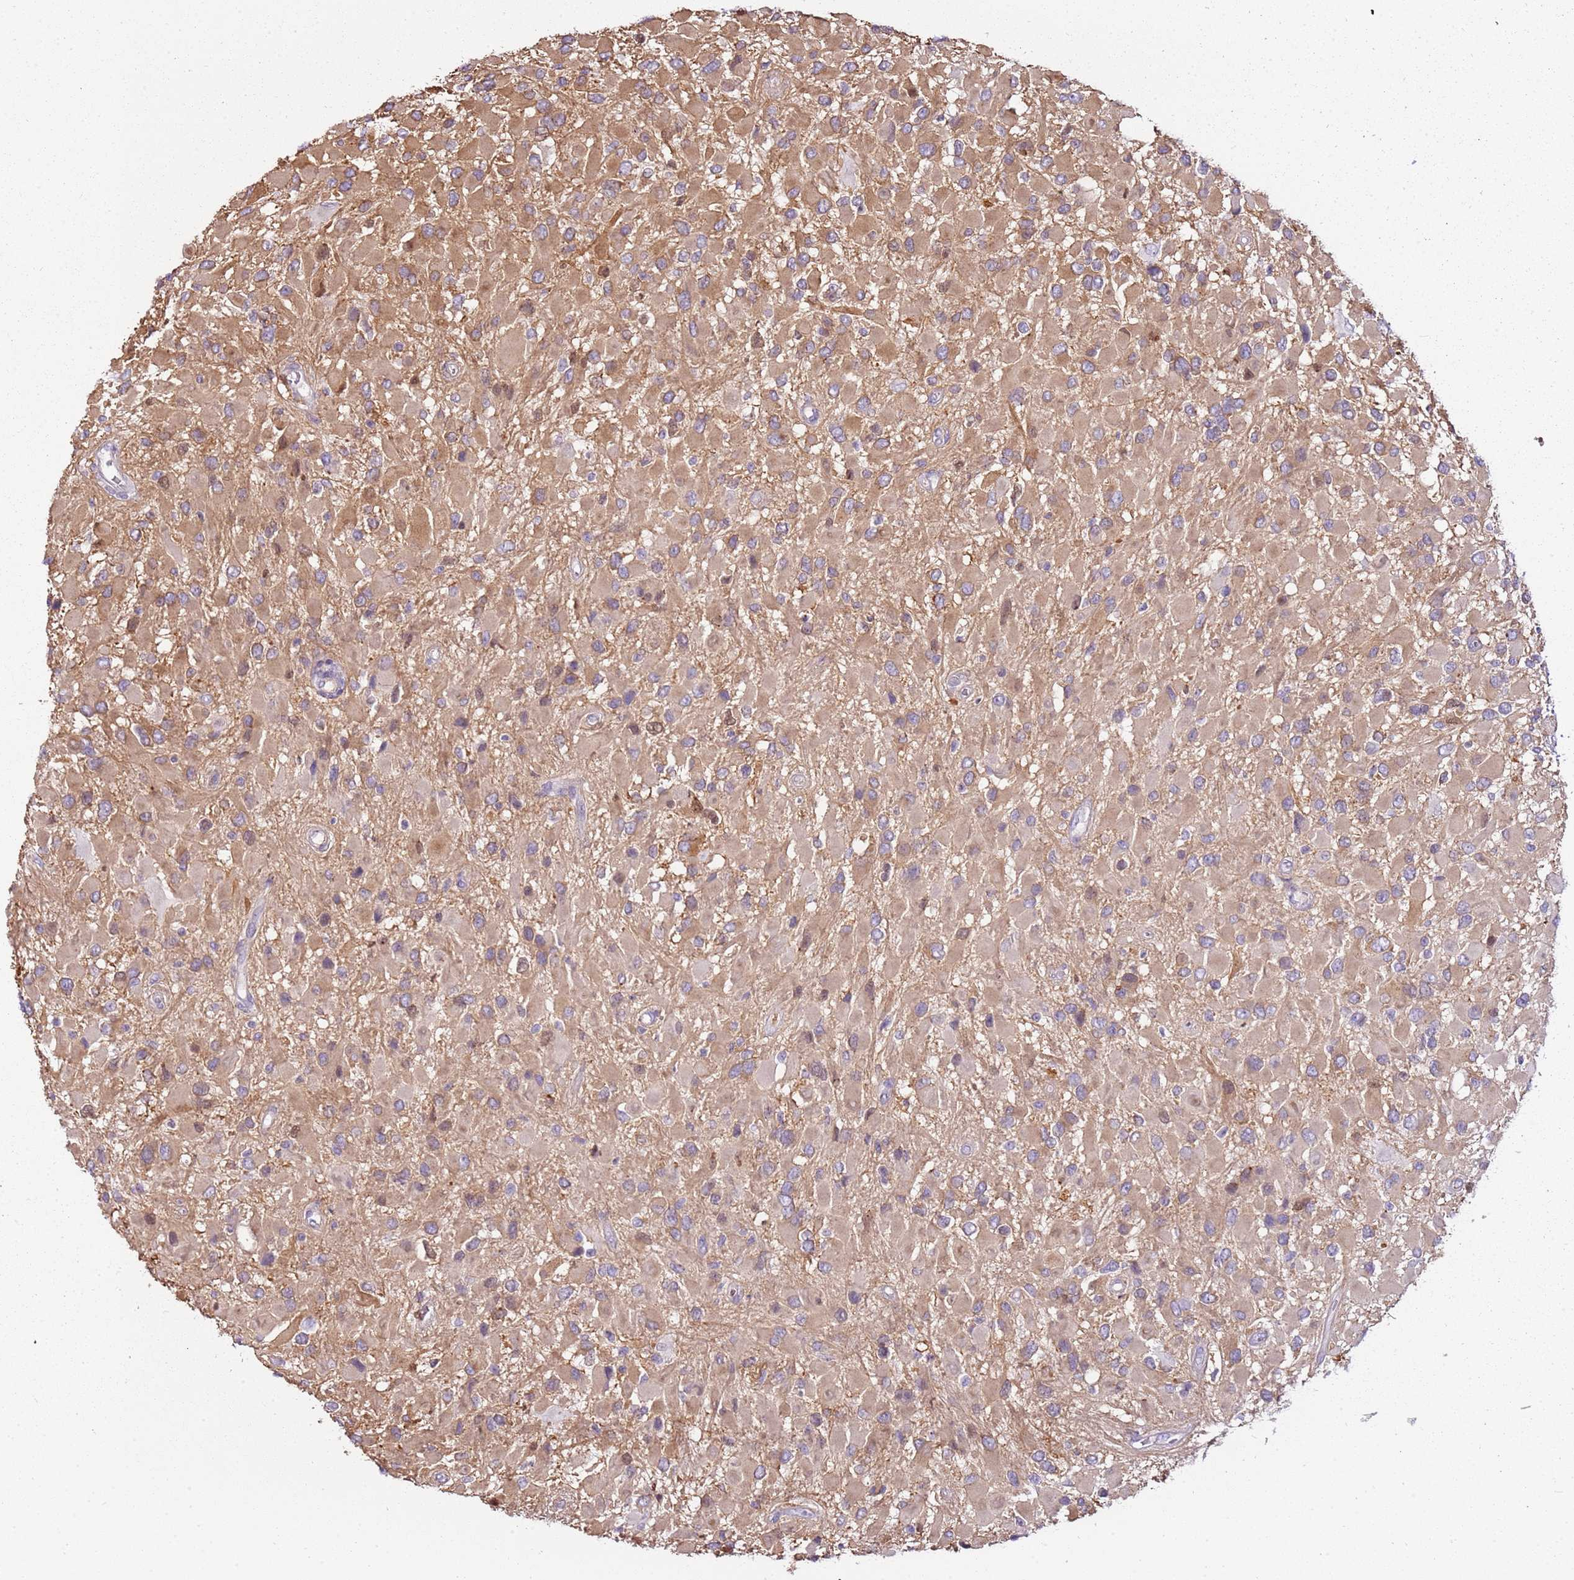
{"staining": {"intensity": "moderate", "quantity": "<25%", "location": "cytoplasmic/membranous,nuclear"}, "tissue": "glioma", "cell_type": "Tumor cells", "image_type": "cancer", "snomed": [{"axis": "morphology", "description": "Glioma, malignant, High grade"}, {"axis": "topography", "description": "Brain"}], "caption": "Moderate cytoplasmic/membranous and nuclear staining for a protein is appreciated in about <25% of tumor cells of malignant glioma (high-grade) using immunohistochemistry.", "gene": "CAPN7", "patient": {"sex": "male", "age": 53}}